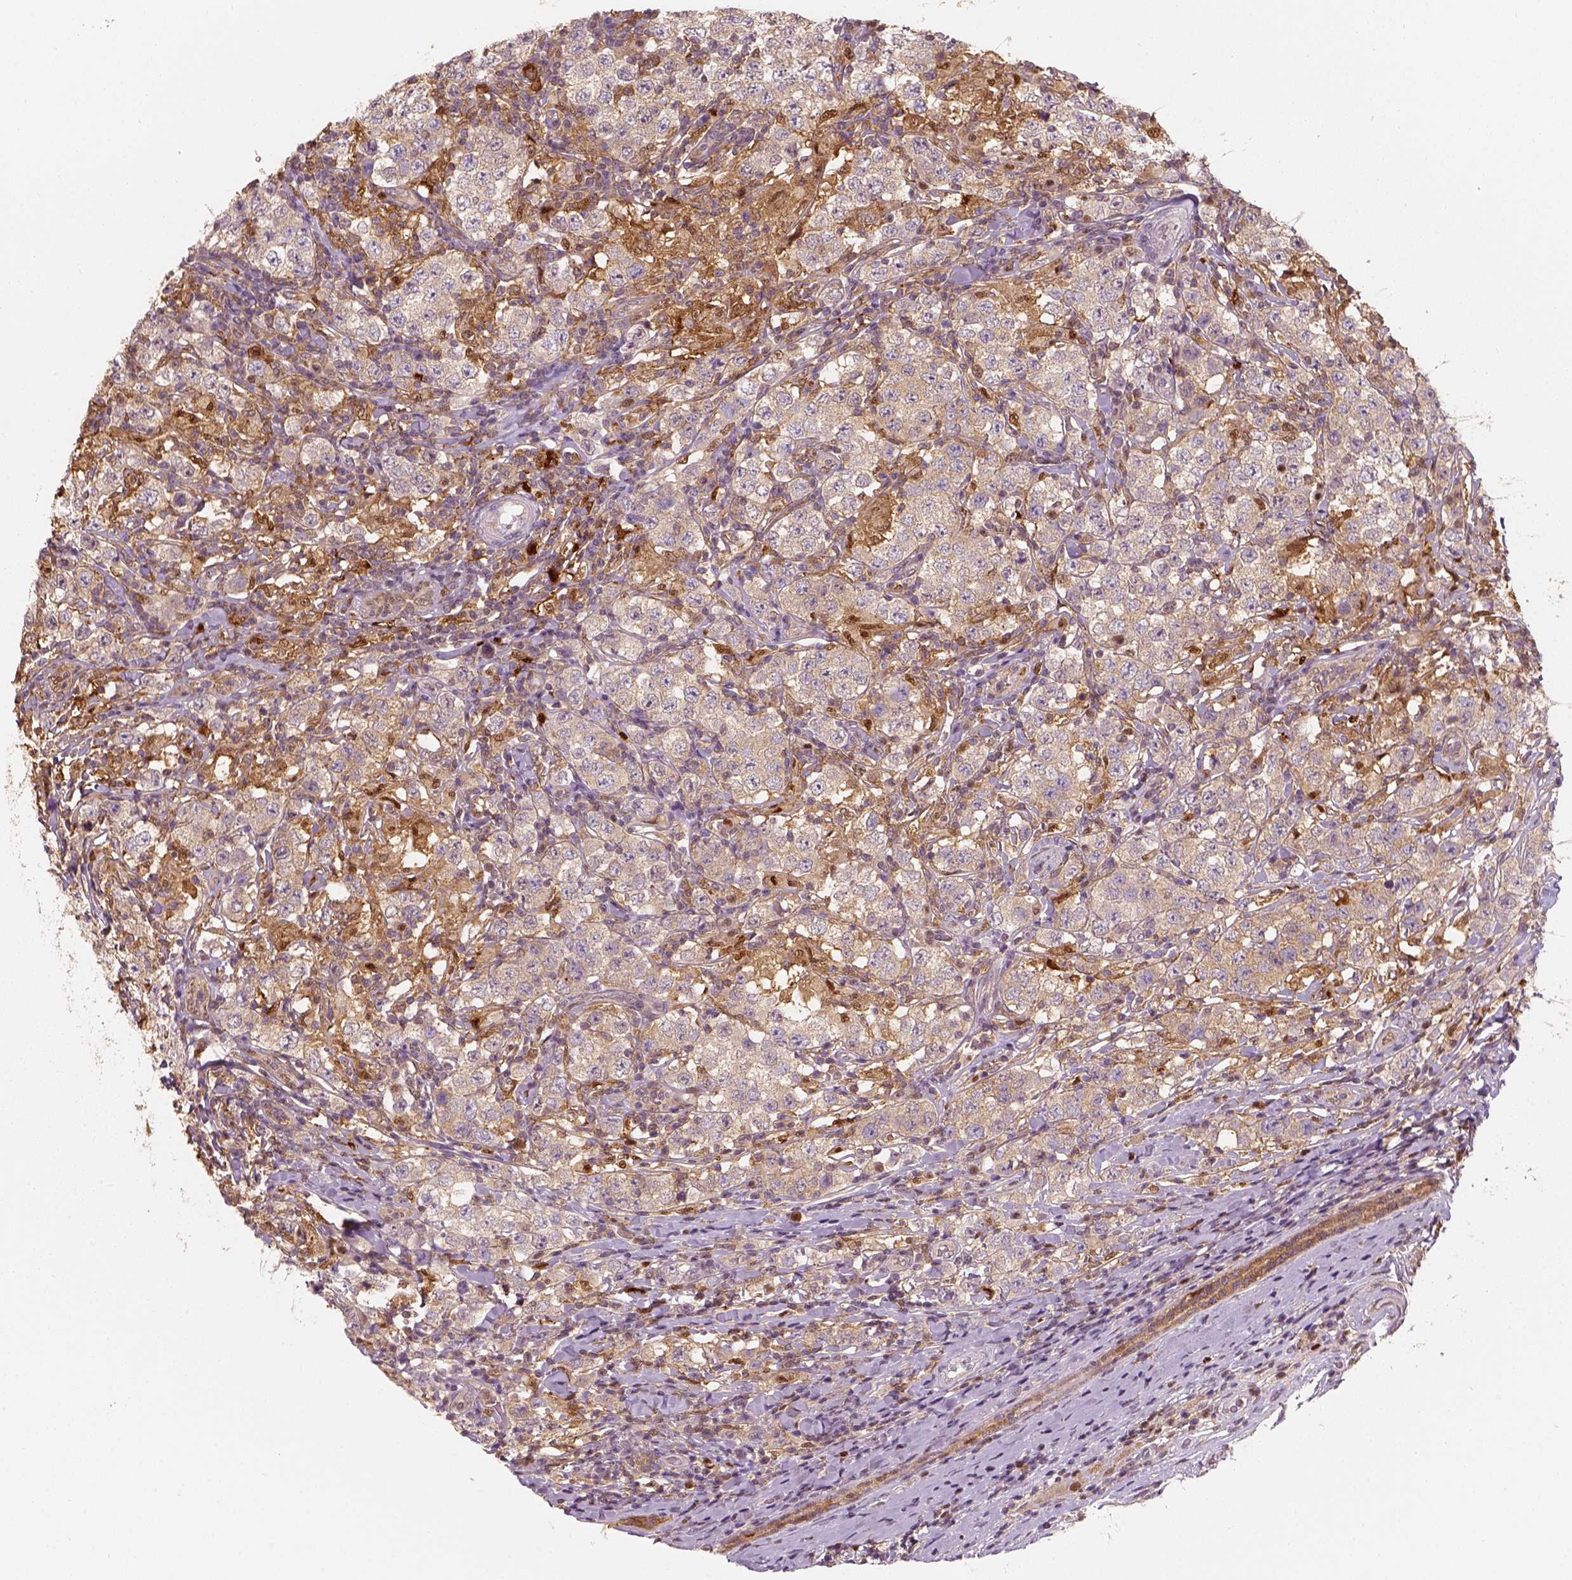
{"staining": {"intensity": "weak", "quantity": "25%-75%", "location": "cytoplasmic/membranous"}, "tissue": "testis cancer", "cell_type": "Tumor cells", "image_type": "cancer", "snomed": [{"axis": "morphology", "description": "Seminoma, NOS"}, {"axis": "morphology", "description": "Carcinoma, Embryonal, NOS"}, {"axis": "topography", "description": "Testis"}], "caption": "Immunohistochemical staining of human testis embryonal carcinoma demonstrates low levels of weak cytoplasmic/membranous positivity in about 25%-75% of tumor cells. (DAB (3,3'-diaminobenzidine) IHC with brightfield microscopy, high magnification).", "gene": "SQSTM1", "patient": {"sex": "male", "age": 41}}